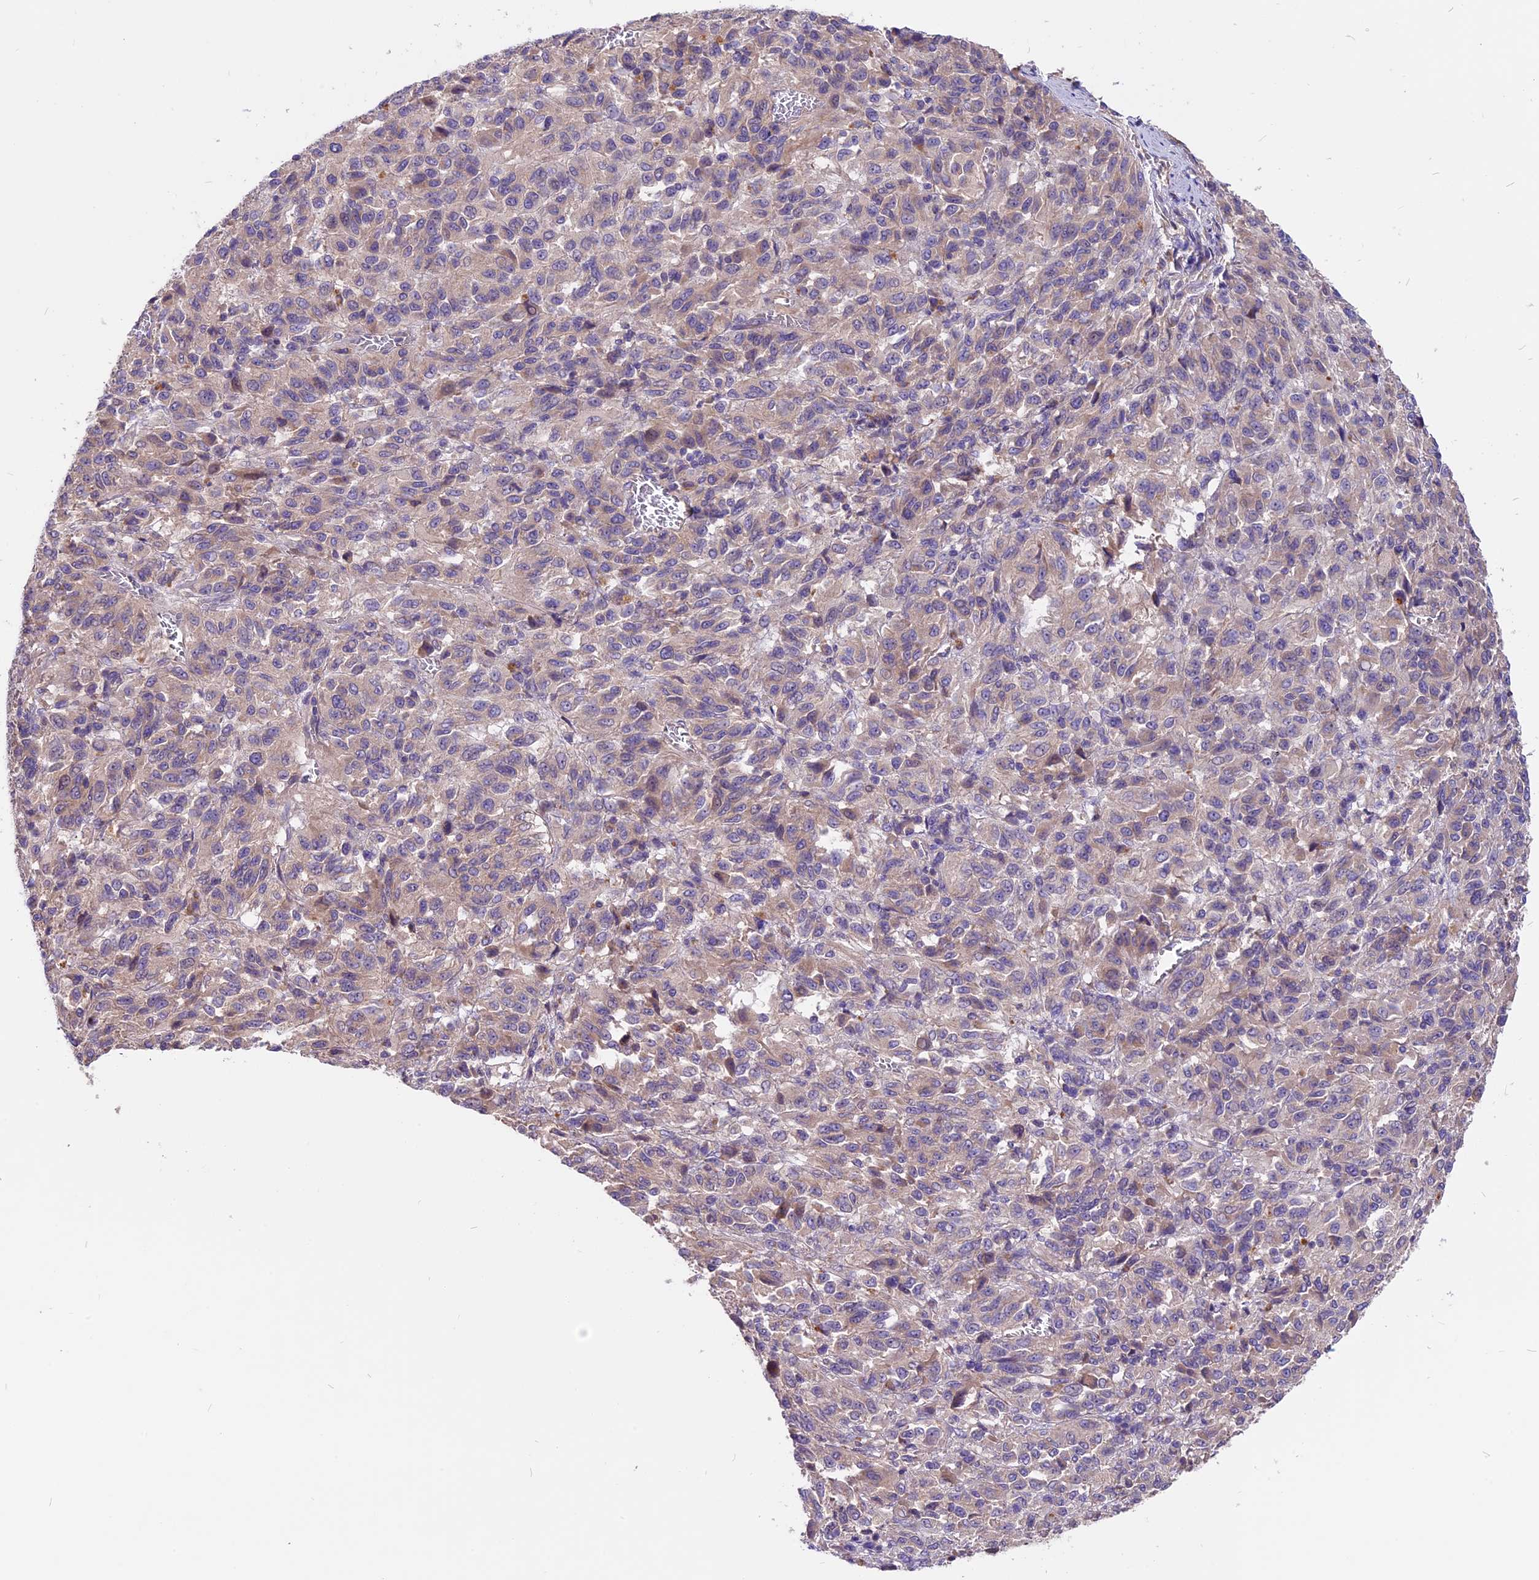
{"staining": {"intensity": "weak", "quantity": "<25%", "location": "cytoplasmic/membranous"}, "tissue": "melanoma", "cell_type": "Tumor cells", "image_type": "cancer", "snomed": [{"axis": "morphology", "description": "Malignant melanoma, Metastatic site"}, {"axis": "topography", "description": "Lung"}], "caption": "Melanoma was stained to show a protein in brown. There is no significant expression in tumor cells.", "gene": "ANO3", "patient": {"sex": "male", "age": 64}}